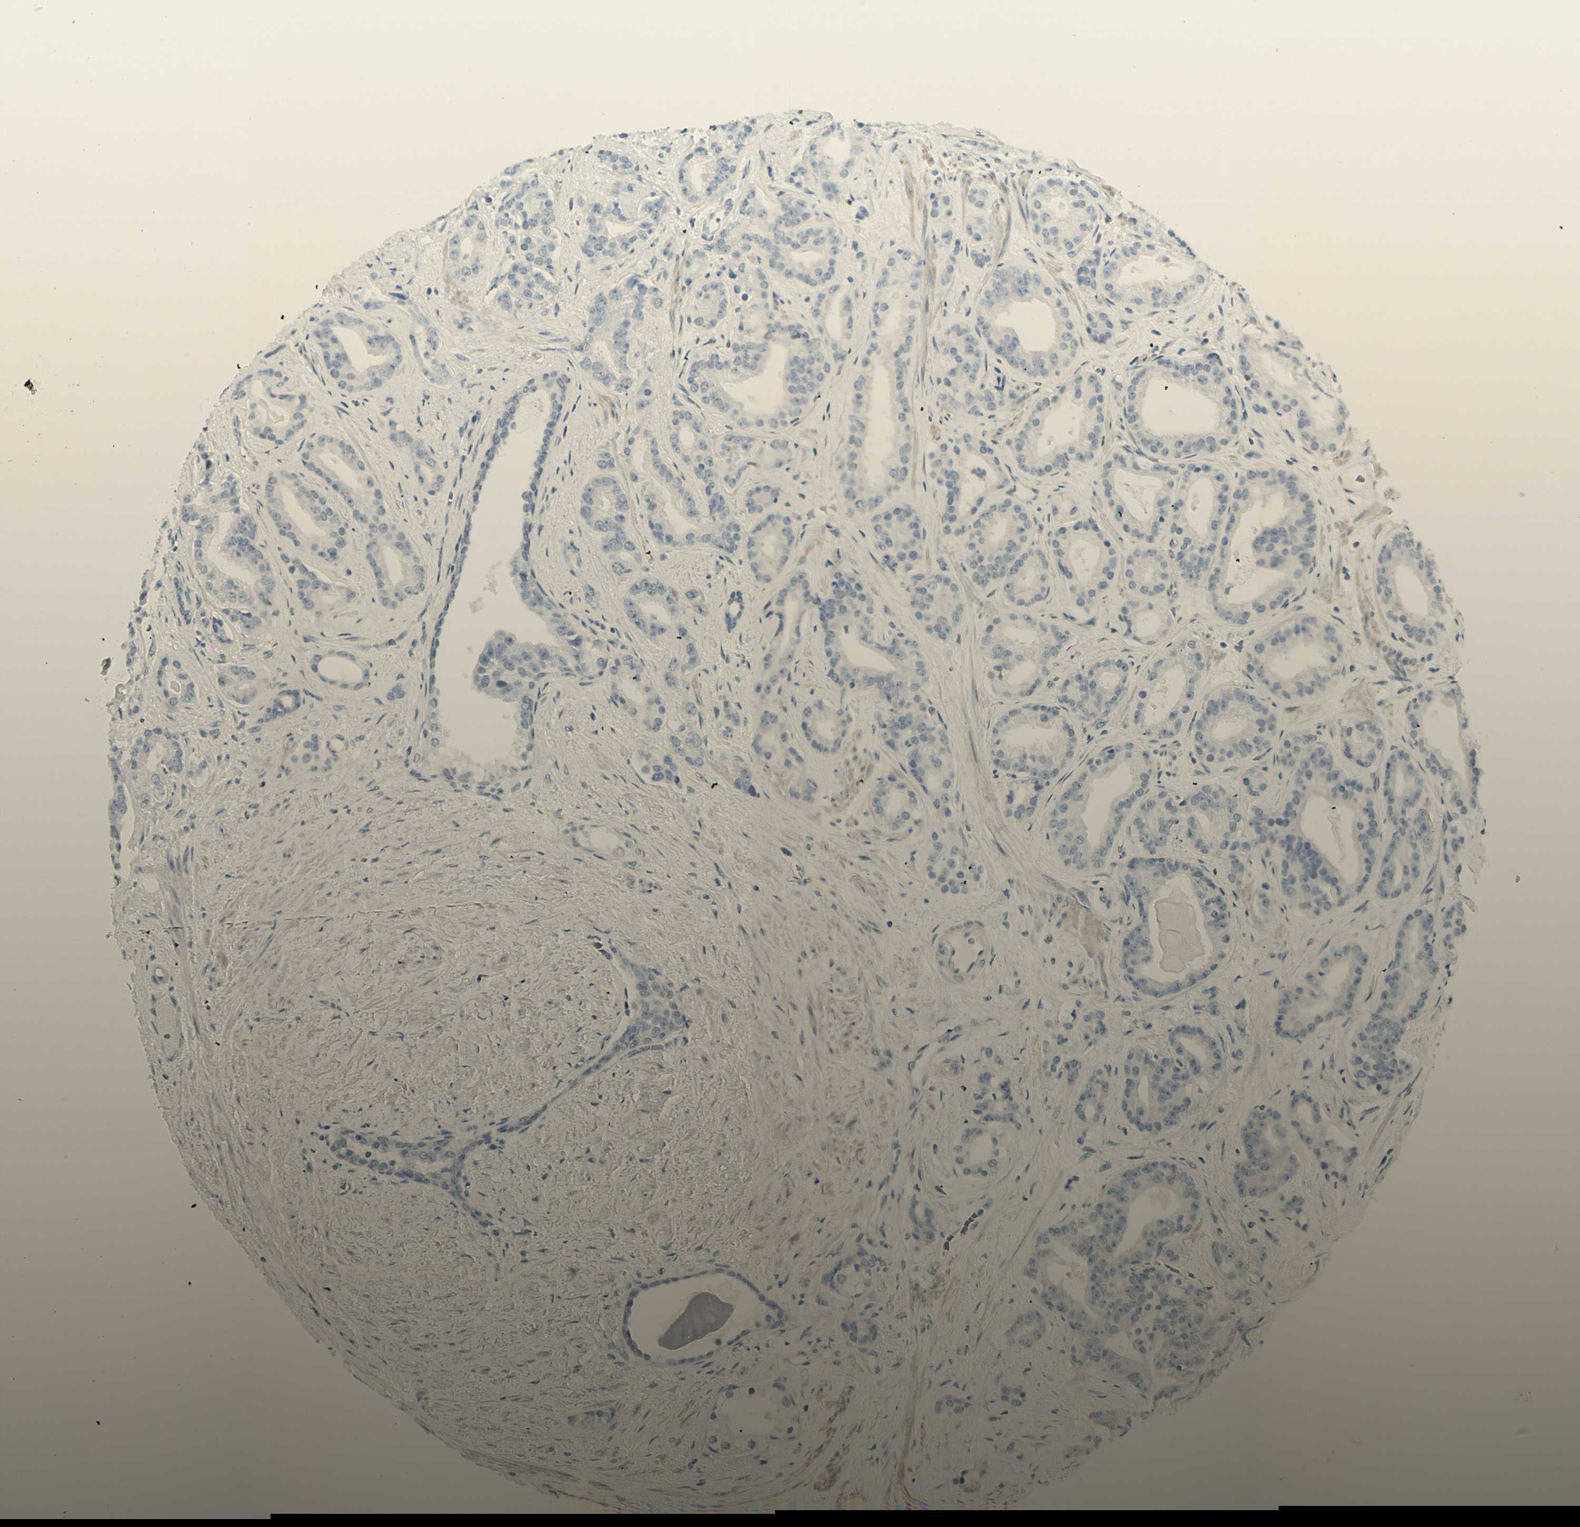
{"staining": {"intensity": "negative", "quantity": "none", "location": "none"}, "tissue": "prostate cancer", "cell_type": "Tumor cells", "image_type": "cancer", "snomed": [{"axis": "morphology", "description": "Adenocarcinoma, Low grade"}, {"axis": "topography", "description": "Prostate"}], "caption": "Tumor cells show no significant positivity in adenocarcinoma (low-grade) (prostate).", "gene": "CDHR5", "patient": {"sex": "male", "age": 63}}